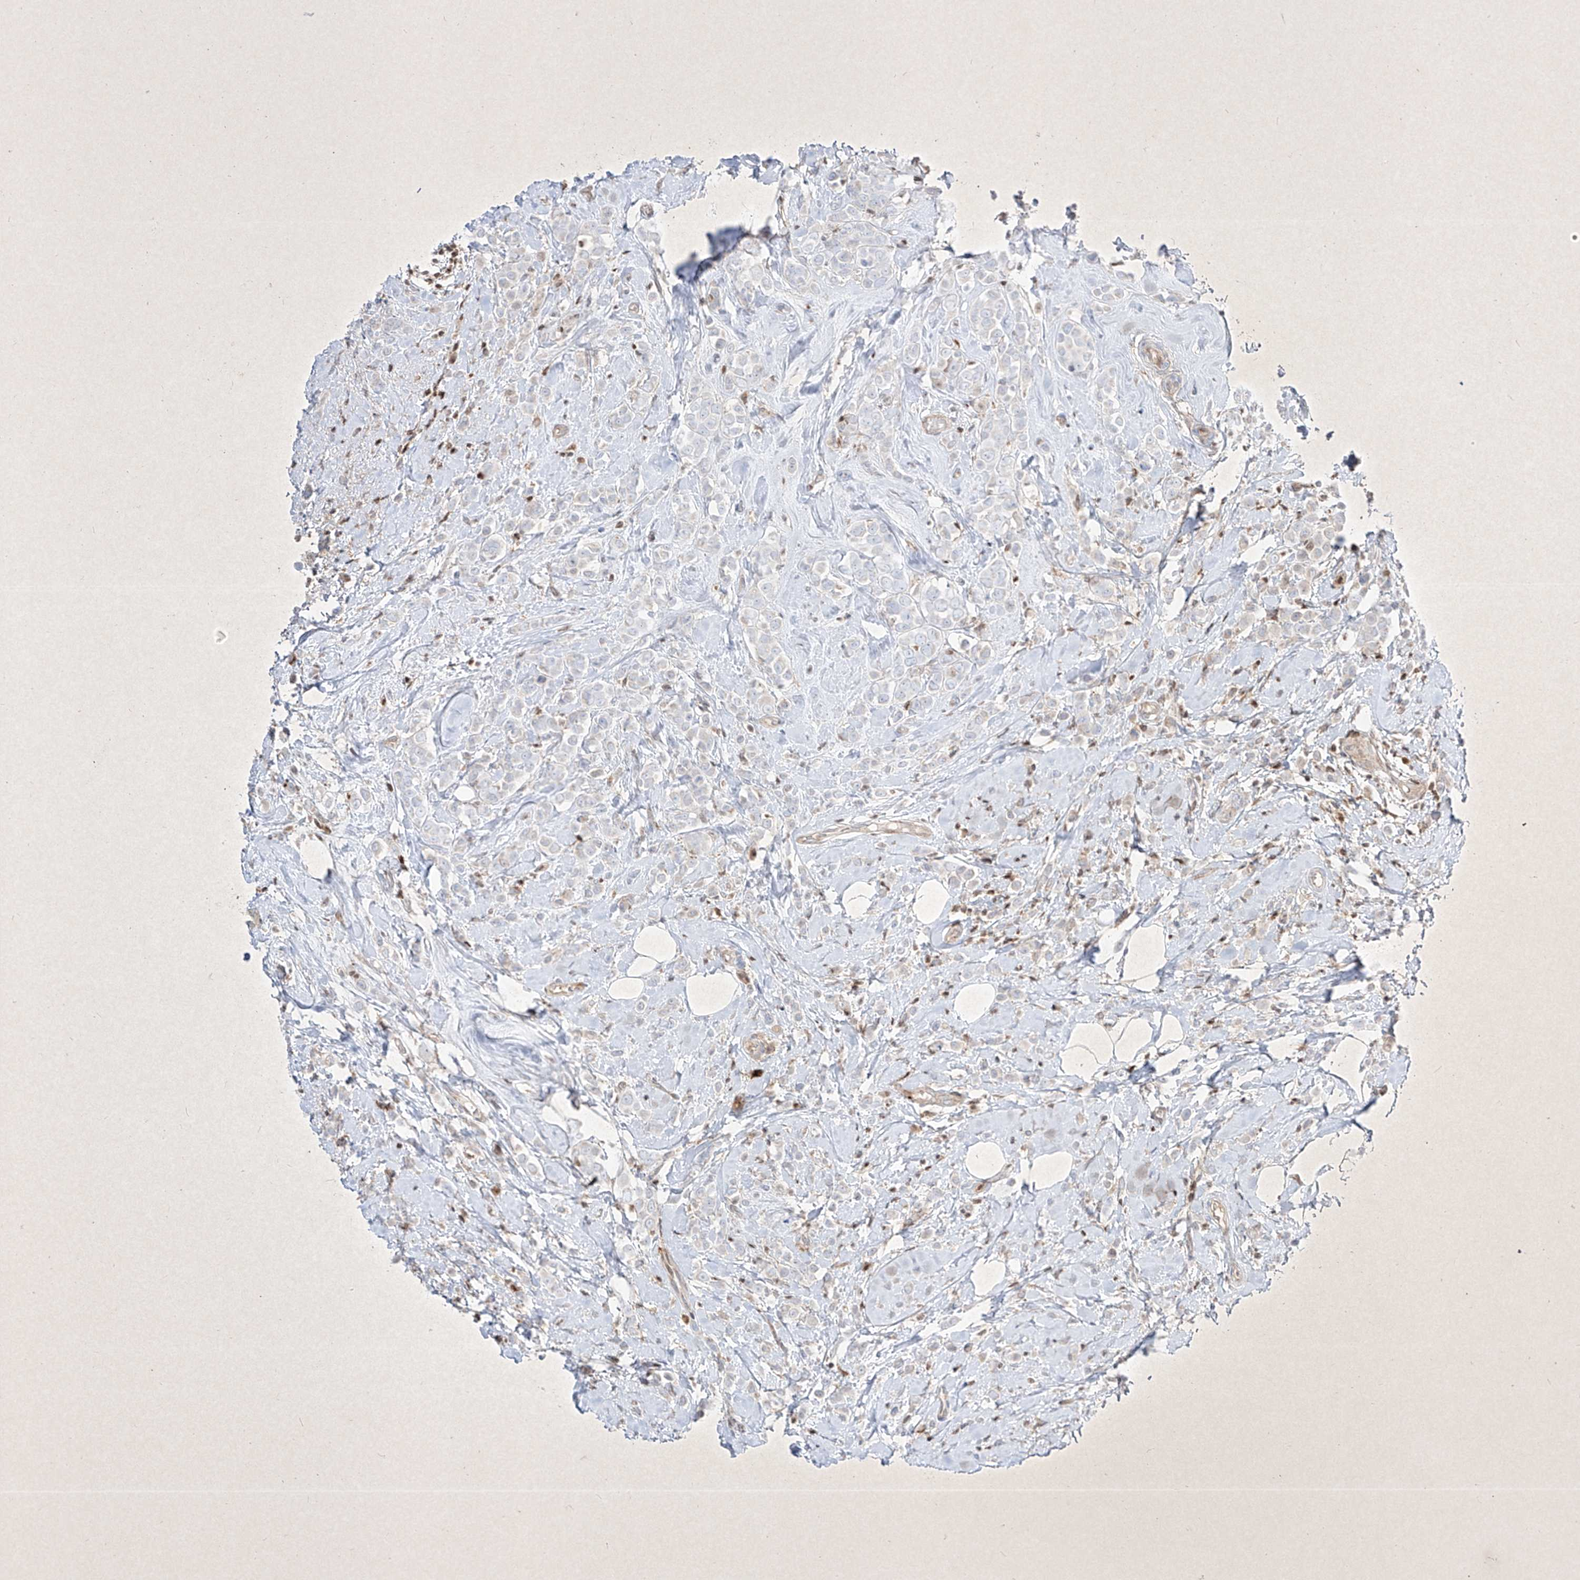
{"staining": {"intensity": "negative", "quantity": "none", "location": "none"}, "tissue": "breast cancer", "cell_type": "Tumor cells", "image_type": "cancer", "snomed": [{"axis": "morphology", "description": "Lobular carcinoma"}, {"axis": "topography", "description": "Breast"}], "caption": "IHC image of breast cancer stained for a protein (brown), which demonstrates no staining in tumor cells.", "gene": "PSMB10", "patient": {"sex": "female", "age": 47}}